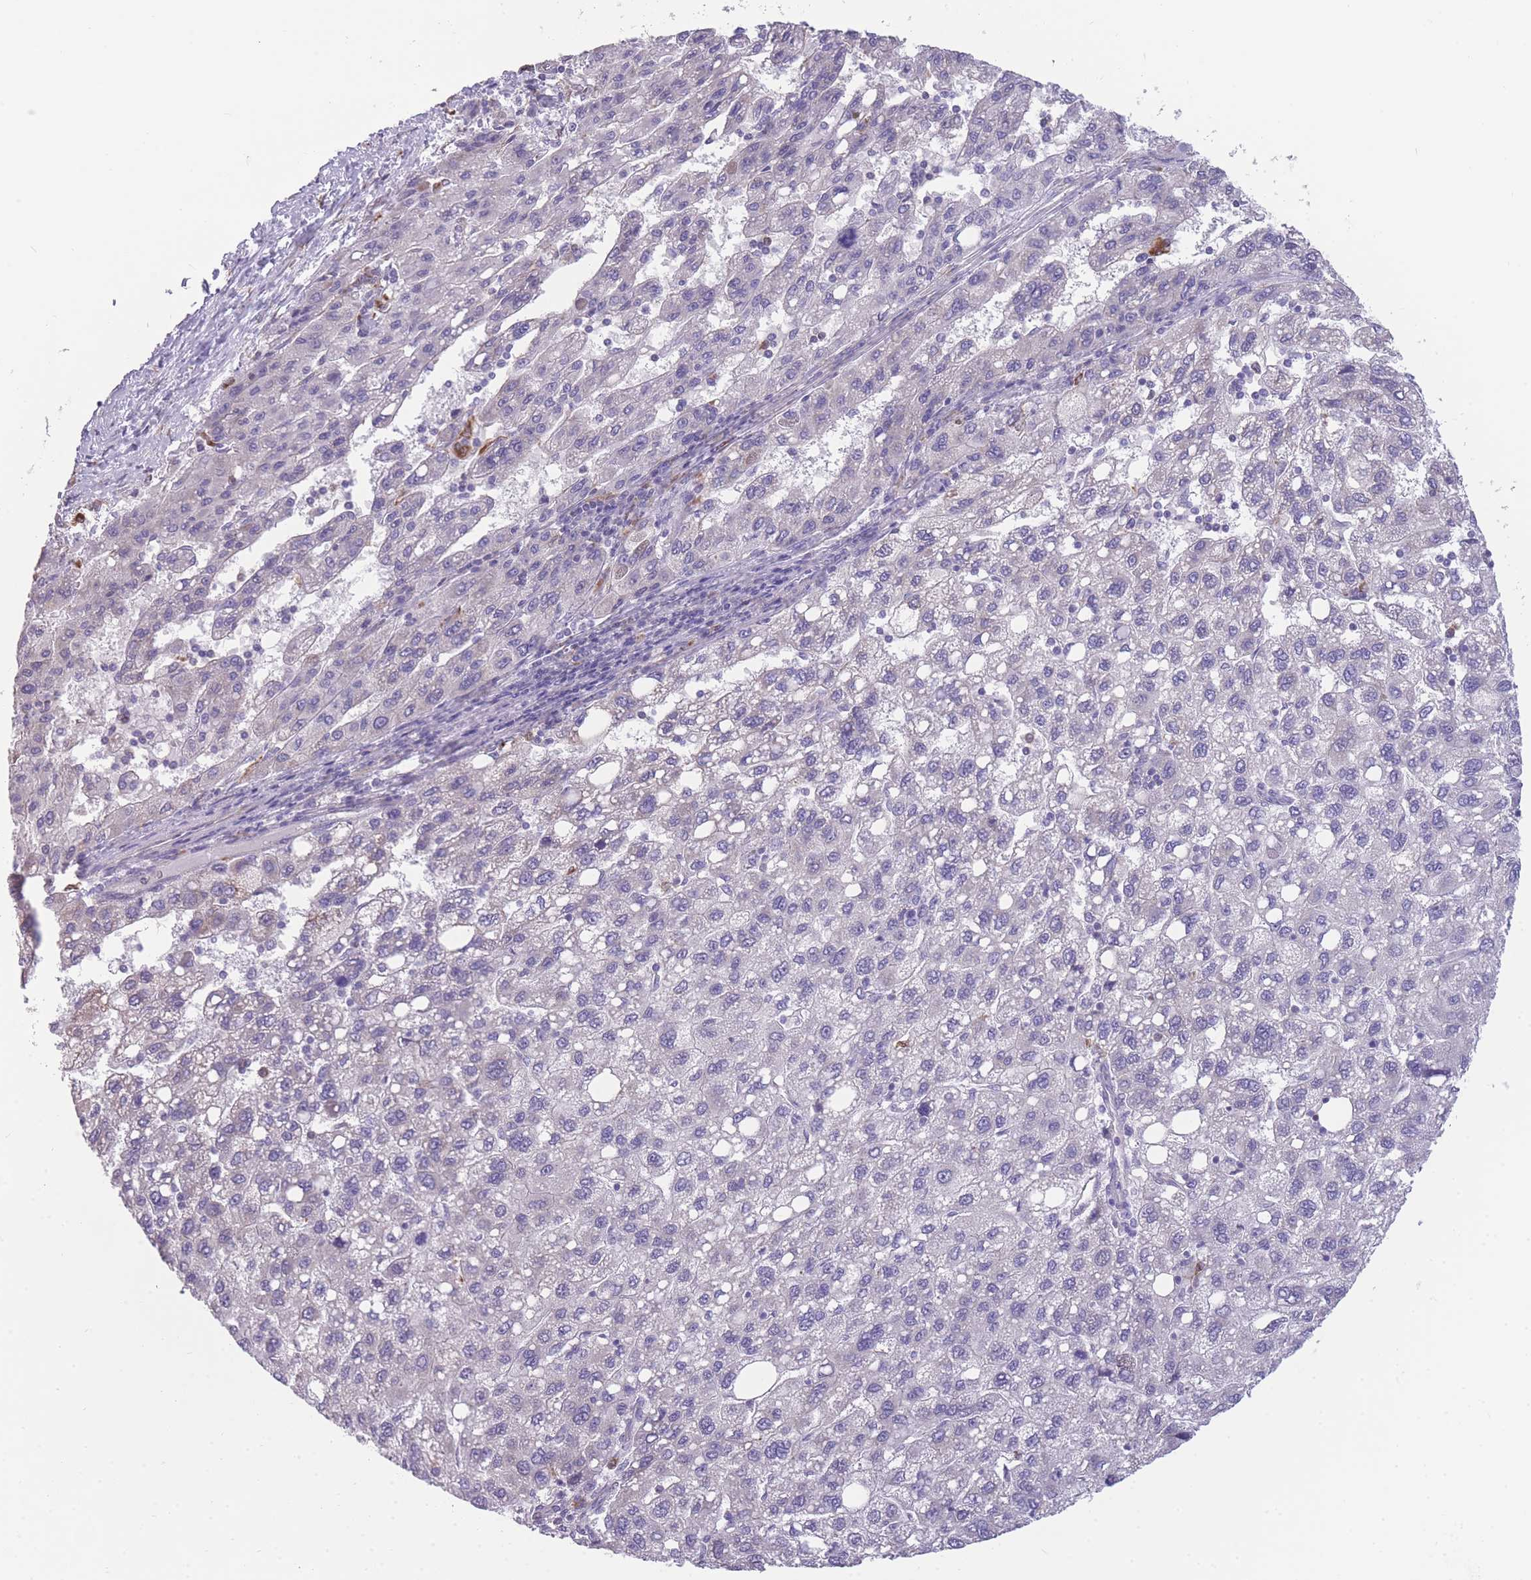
{"staining": {"intensity": "negative", "quantity": "none", "location": "none"}, "tissue": "liver cancer", "cell_type": "Tumor cells", "image_type": "cancer", "snomed": [{"axis": "morphology", "description": "Carcinoma, Hepatocellular, NOS"}, {"axis": "topography", "description": "Liver"}], "caption": "There is no significant staining in tumor cells of hepatocellular carcinoma (liver). (Immunohistochemistry (ihc), brightfield microscopy, high magnification).", "gene": "ZNF662", "patient": {"sex": "female", "age": 82}}